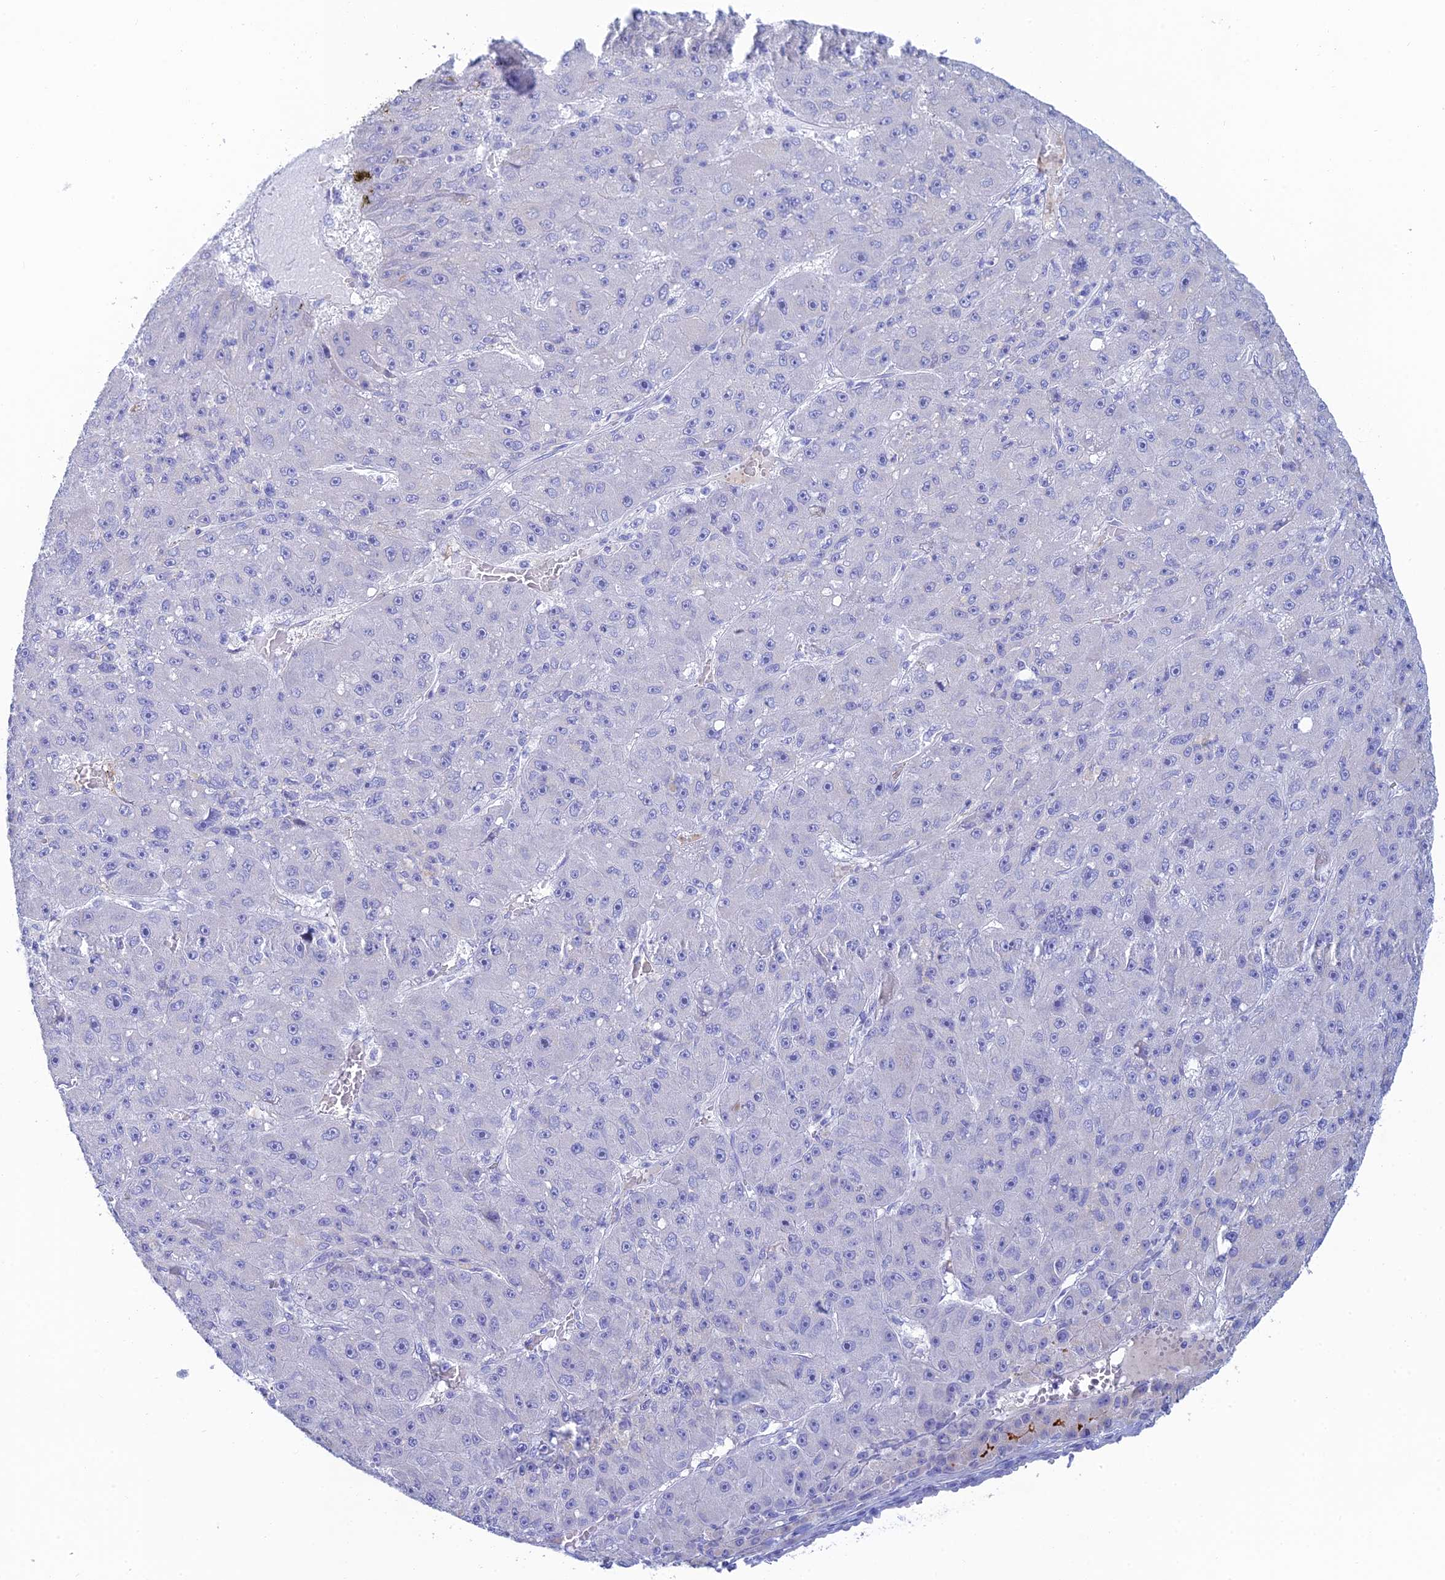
{"staining": {"intensity": "negative", "quantity": "none", "location": "none"}, "tissue": "liver cancer", "cell_type": "Tumor cells", "image_type": "cancer", "snomed": [{"axis": "morphology", "description": "Carcinoma, Hepatocellular, NOS"}, {"axis": "topography", "description": "Liver"}], "caption": "The histopathology image displays no significant positivity in tumor cells of hepatocellular carcinoma (liver).", "gene": "CEP152", "patient": {"sex": "male", "age": 67}}